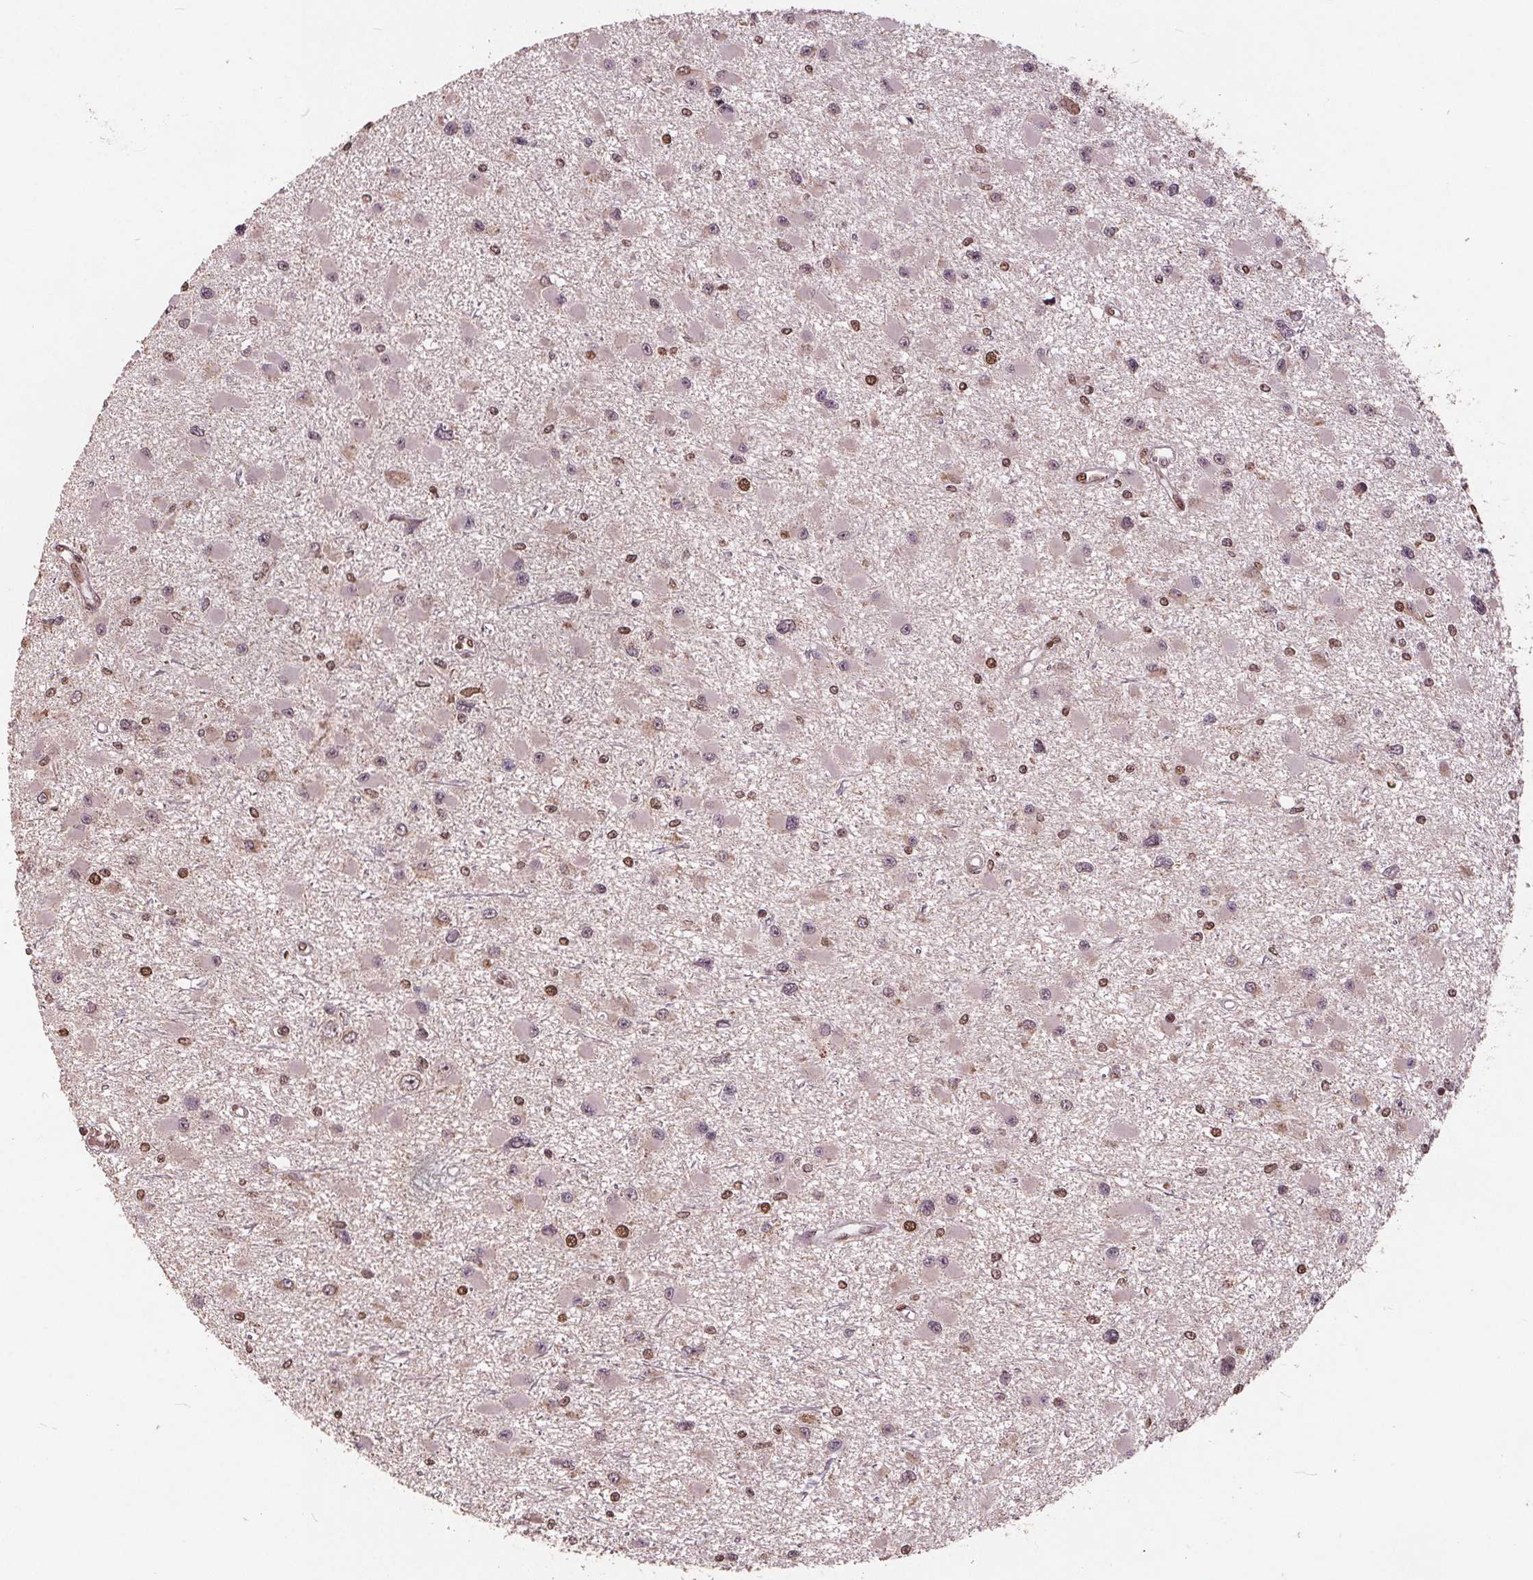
{"staining": {"intensity": "moderate", "quantity": "<25%", "location": "nuclear"}, "tissue": "glioma", "cell_type": "Tumor cells", "image_type": "cancer", "snomed": [{"axis": "morphology", "description": "Glioma, malignant, High grade"}, {"axis": "topography", "description": "Brain"}], "caption": "Glioma tissue demonstrates moderate nuclear positivity in about <25% of tumor cells", "gene": "HIF1AN", "patient": {"sex": "male", "age": 54}}